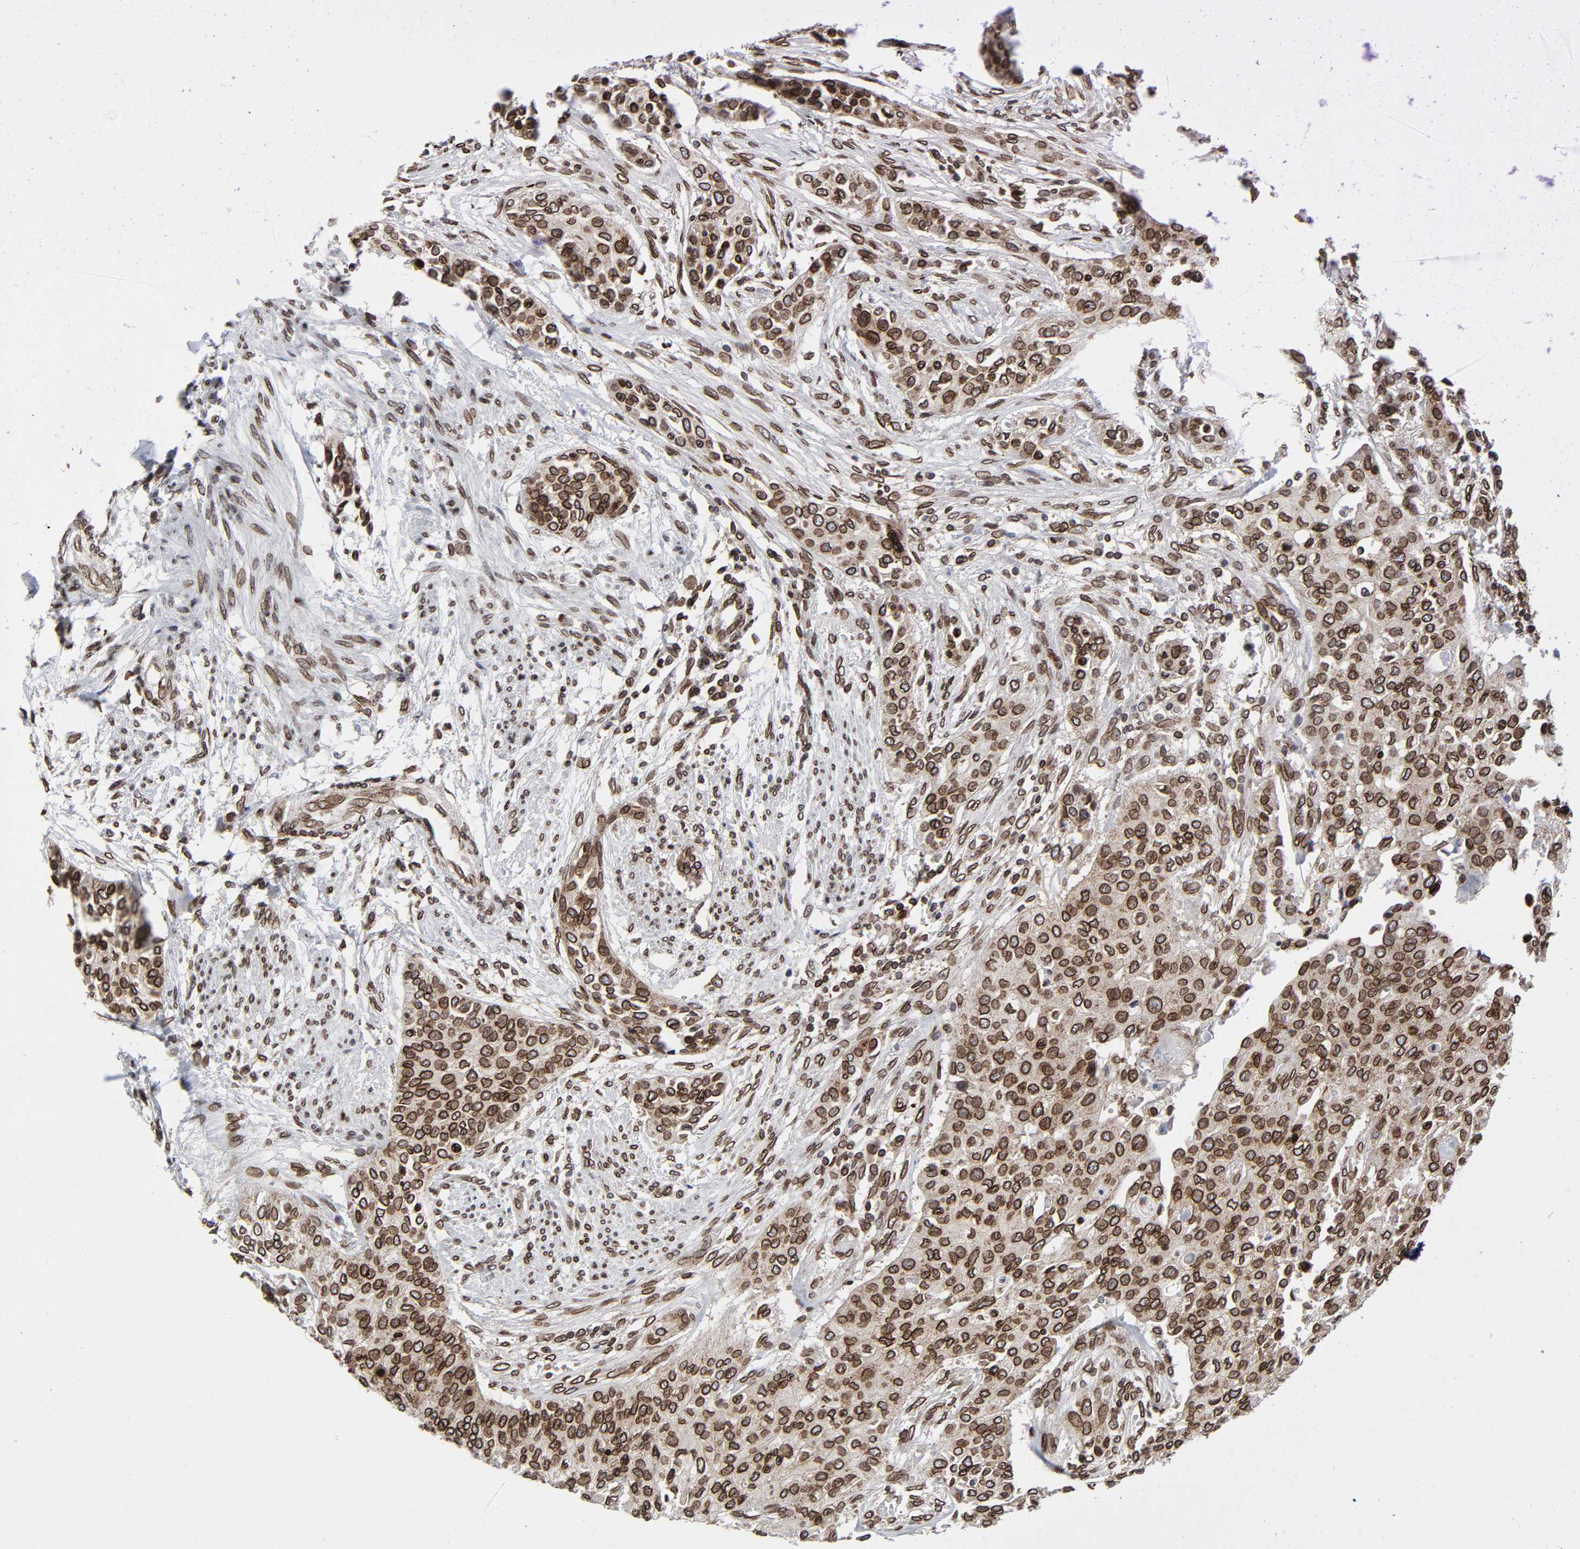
{"staining": {"intensity": "strong", "quantity": ">75%", "location": "cytoplasmic/membranous,nuclear"}, "tissue": "urothelial cancer", "cell_type": "Tumor cells", "image_type": "cancer", "snomed": [{"axis": "morphology", "description": "Urothelial carcinoma, High grade"}, {"axis": "topography", "description": "Urinary bladder"}], "caption": "Immunohistochemistry (IHC) (DAB (3,3'-diaminobenzidine)) staining of urothelial carcinoma (high-grade) reveals strong cytoplasmic/membranous and nuclear protein expression in about >75% of tumor cells.", "gene": "RANGAP1", "patient": {"sex": "male", "age": 74}}